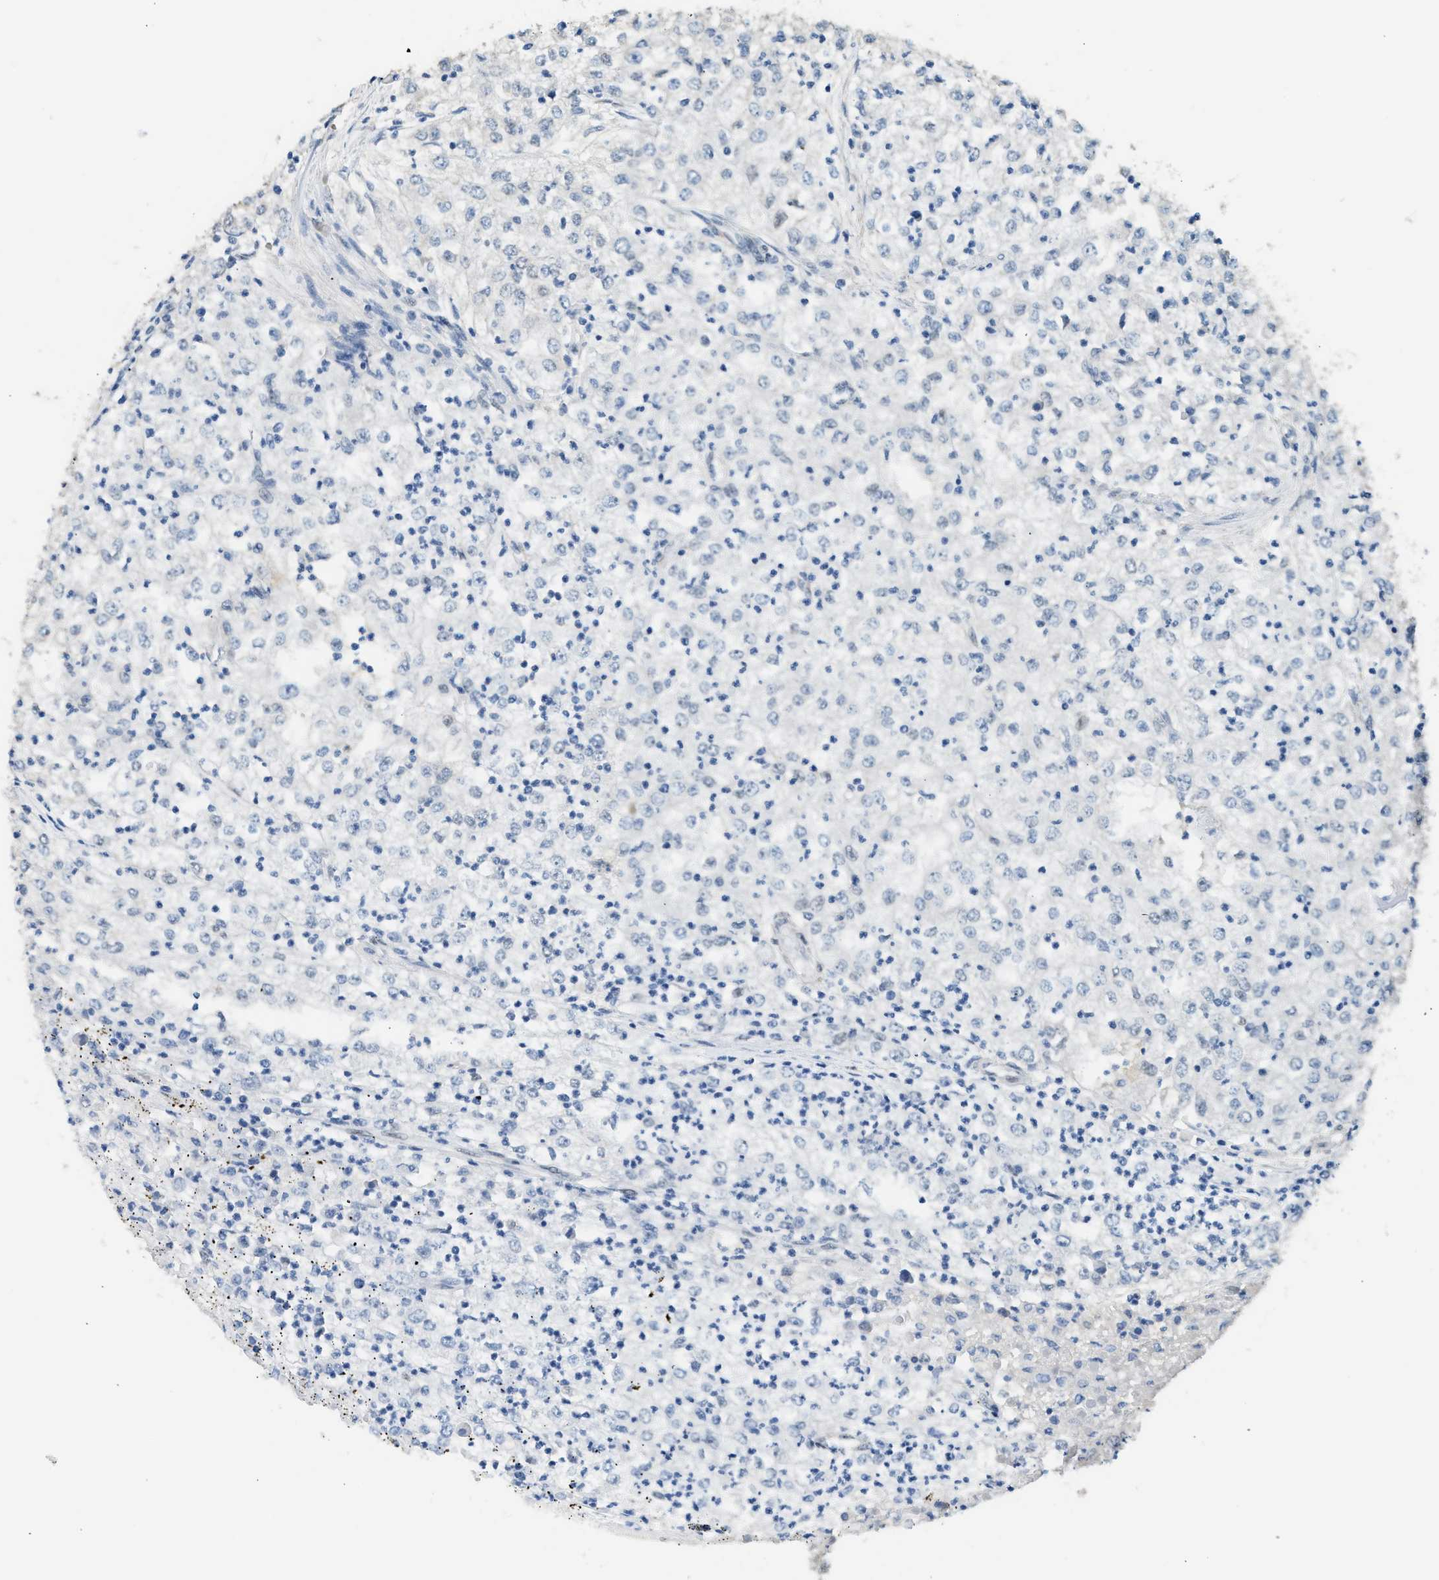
{"staining": {"intensity": "negative", "quantity": "none", "location": "none"}, "tissue": "renal cancer", "cell_type": "Tumor cells", "image_type": "cancer", "snomed": [{"axis": "morphology", "description": "Adenocarcinoma, NOS"}, {"axis": "topography", "description": "Kidney"}], "caption": "The image exhibits no staining of tumor cells in renal cancer.", "gene": "ZBTB20", "patient": {"sex": "female", "age": 54}}